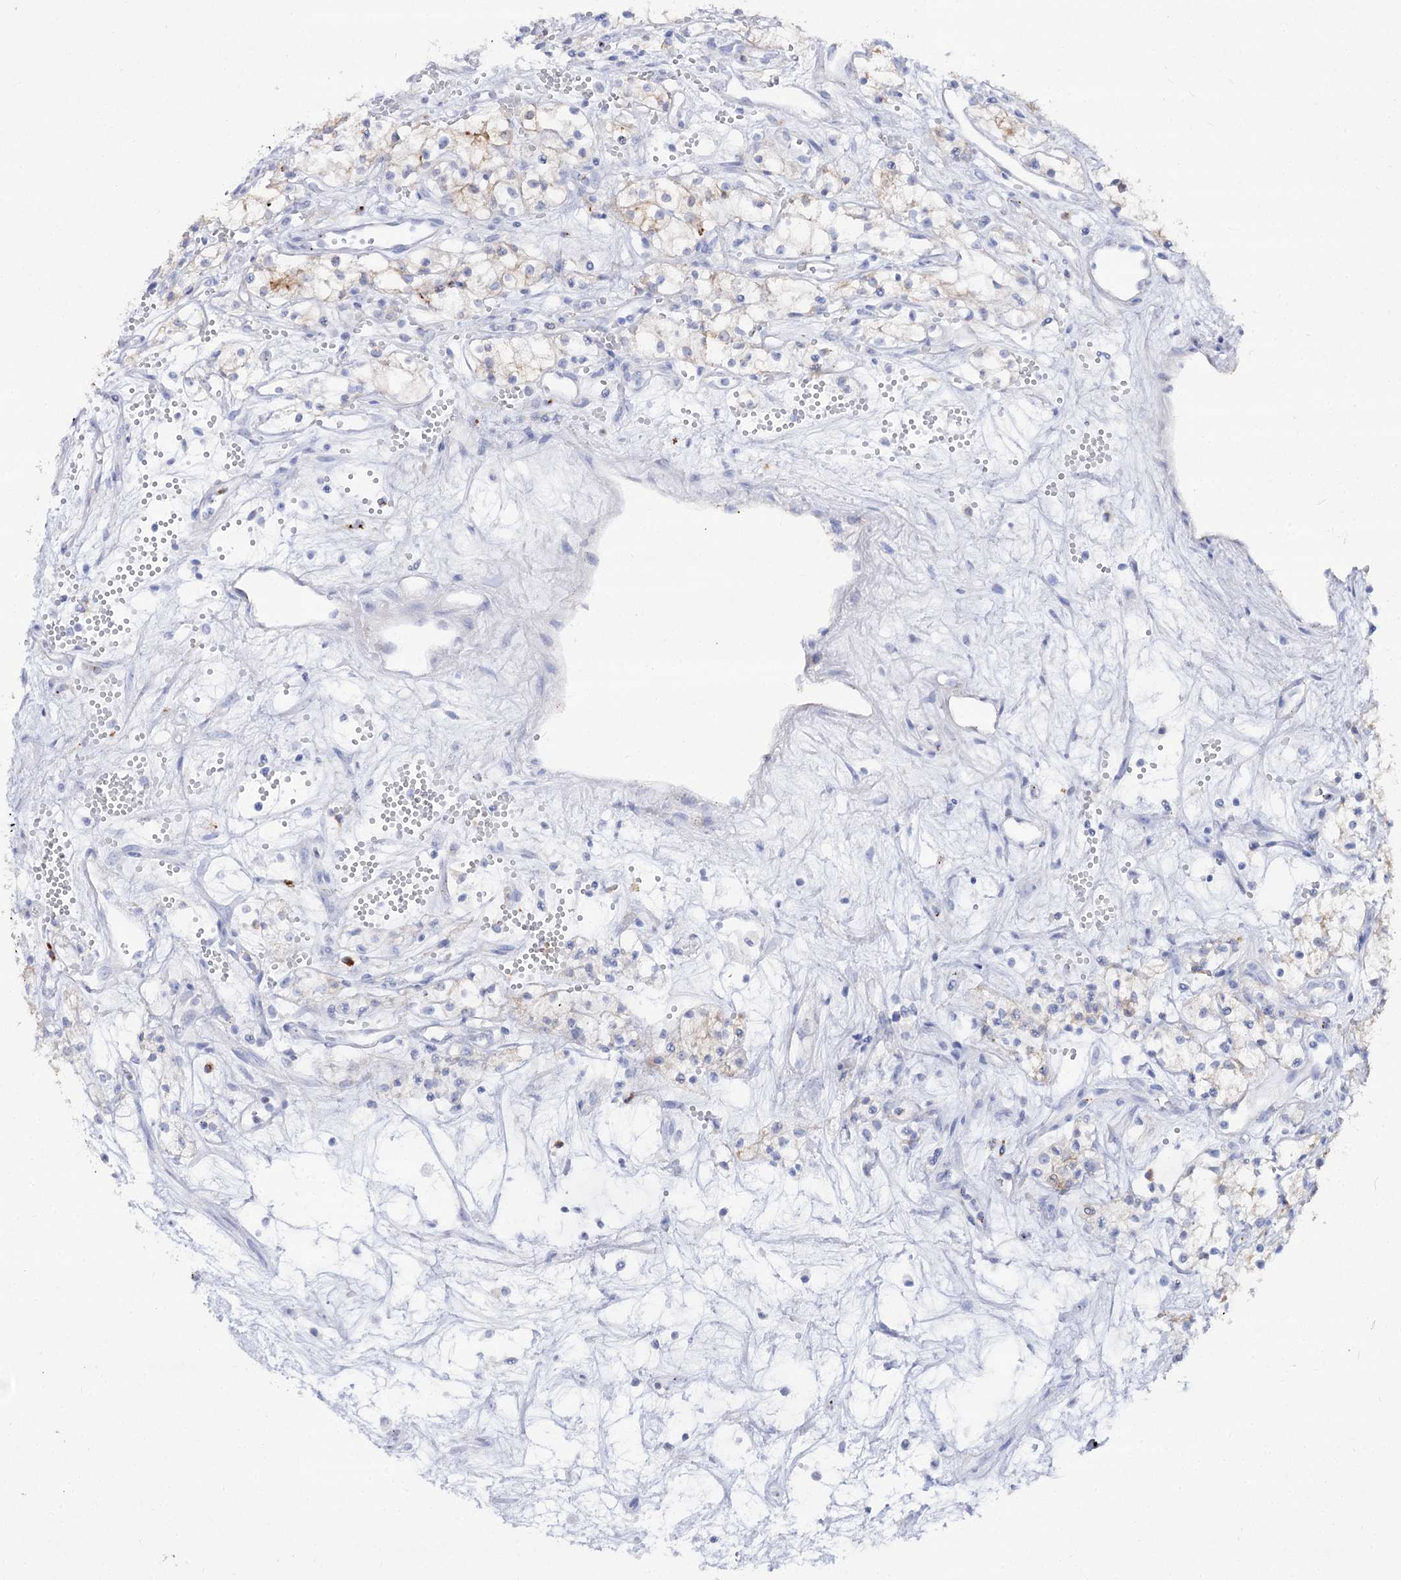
{"staining": {"intensity": "negative", "quantity": "none", "location": "none"}, "tissue": "renal cancer", "cell_type": "Tumor cells", "image_type": "cancer", "snomed": [{"axis": "morphology", "description": "Adenocarcinoma, NOS"}, {"axis": "topography", "description": "Kidney"}], "caption": "Immunohistochemistry (IHC) photomicrograph of adenocarcinoma (renal) stained for a protein (brown), which demonstrates no positivity in tumor cells.", "gene": "SLC3A1", "patient": {"sex": "male", "age": 59}}